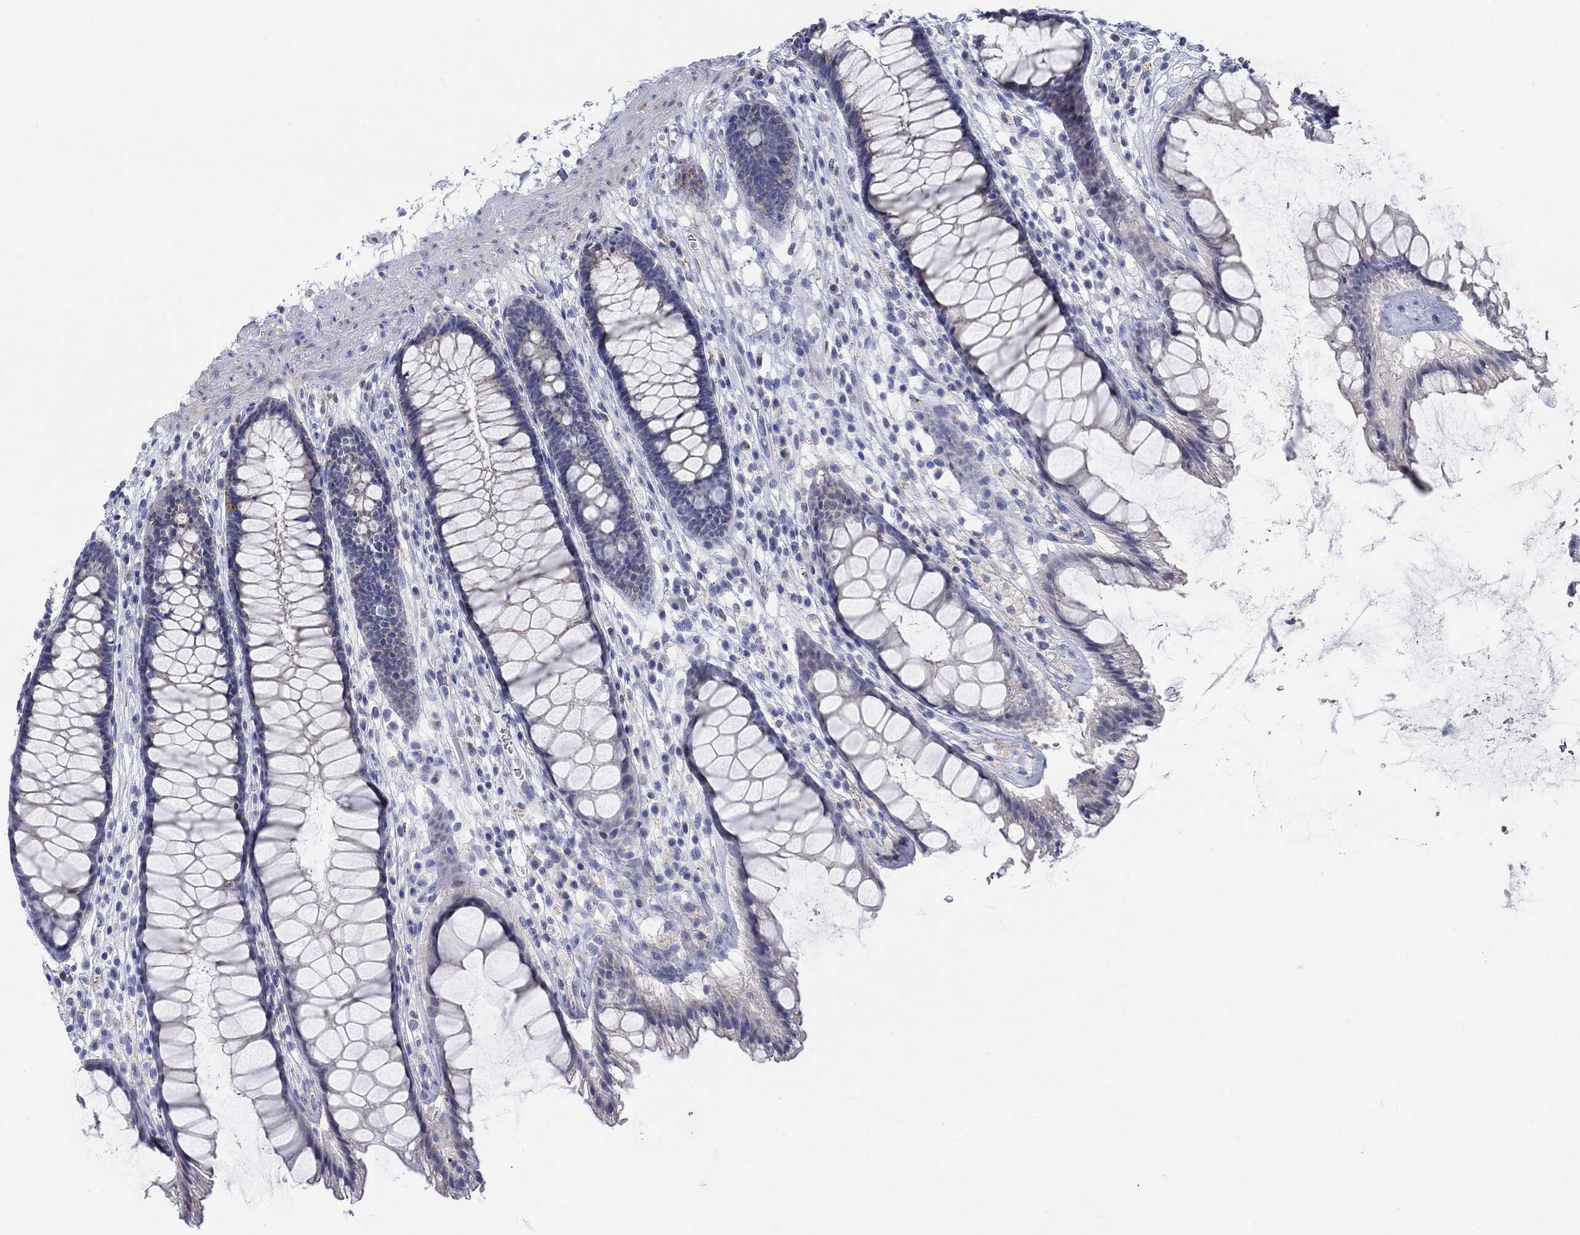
{"staining": {"intensity": "negative", "quantity": "none", "location": "none"}, "tissue": "rectum", "cell_type": "Glandular cells", "image_type": "normal", "snomed": [{"axis": "morphology", "description": "Normal tissue, NOS"}, {"axis": "topography", "description": "Rectum"}], "caption": "Immunohistochemical staining of normal rectum displays no significant expression in glandular cells.", "gene": "NAV3", "patient": {"sex": "male", "age": 72}}